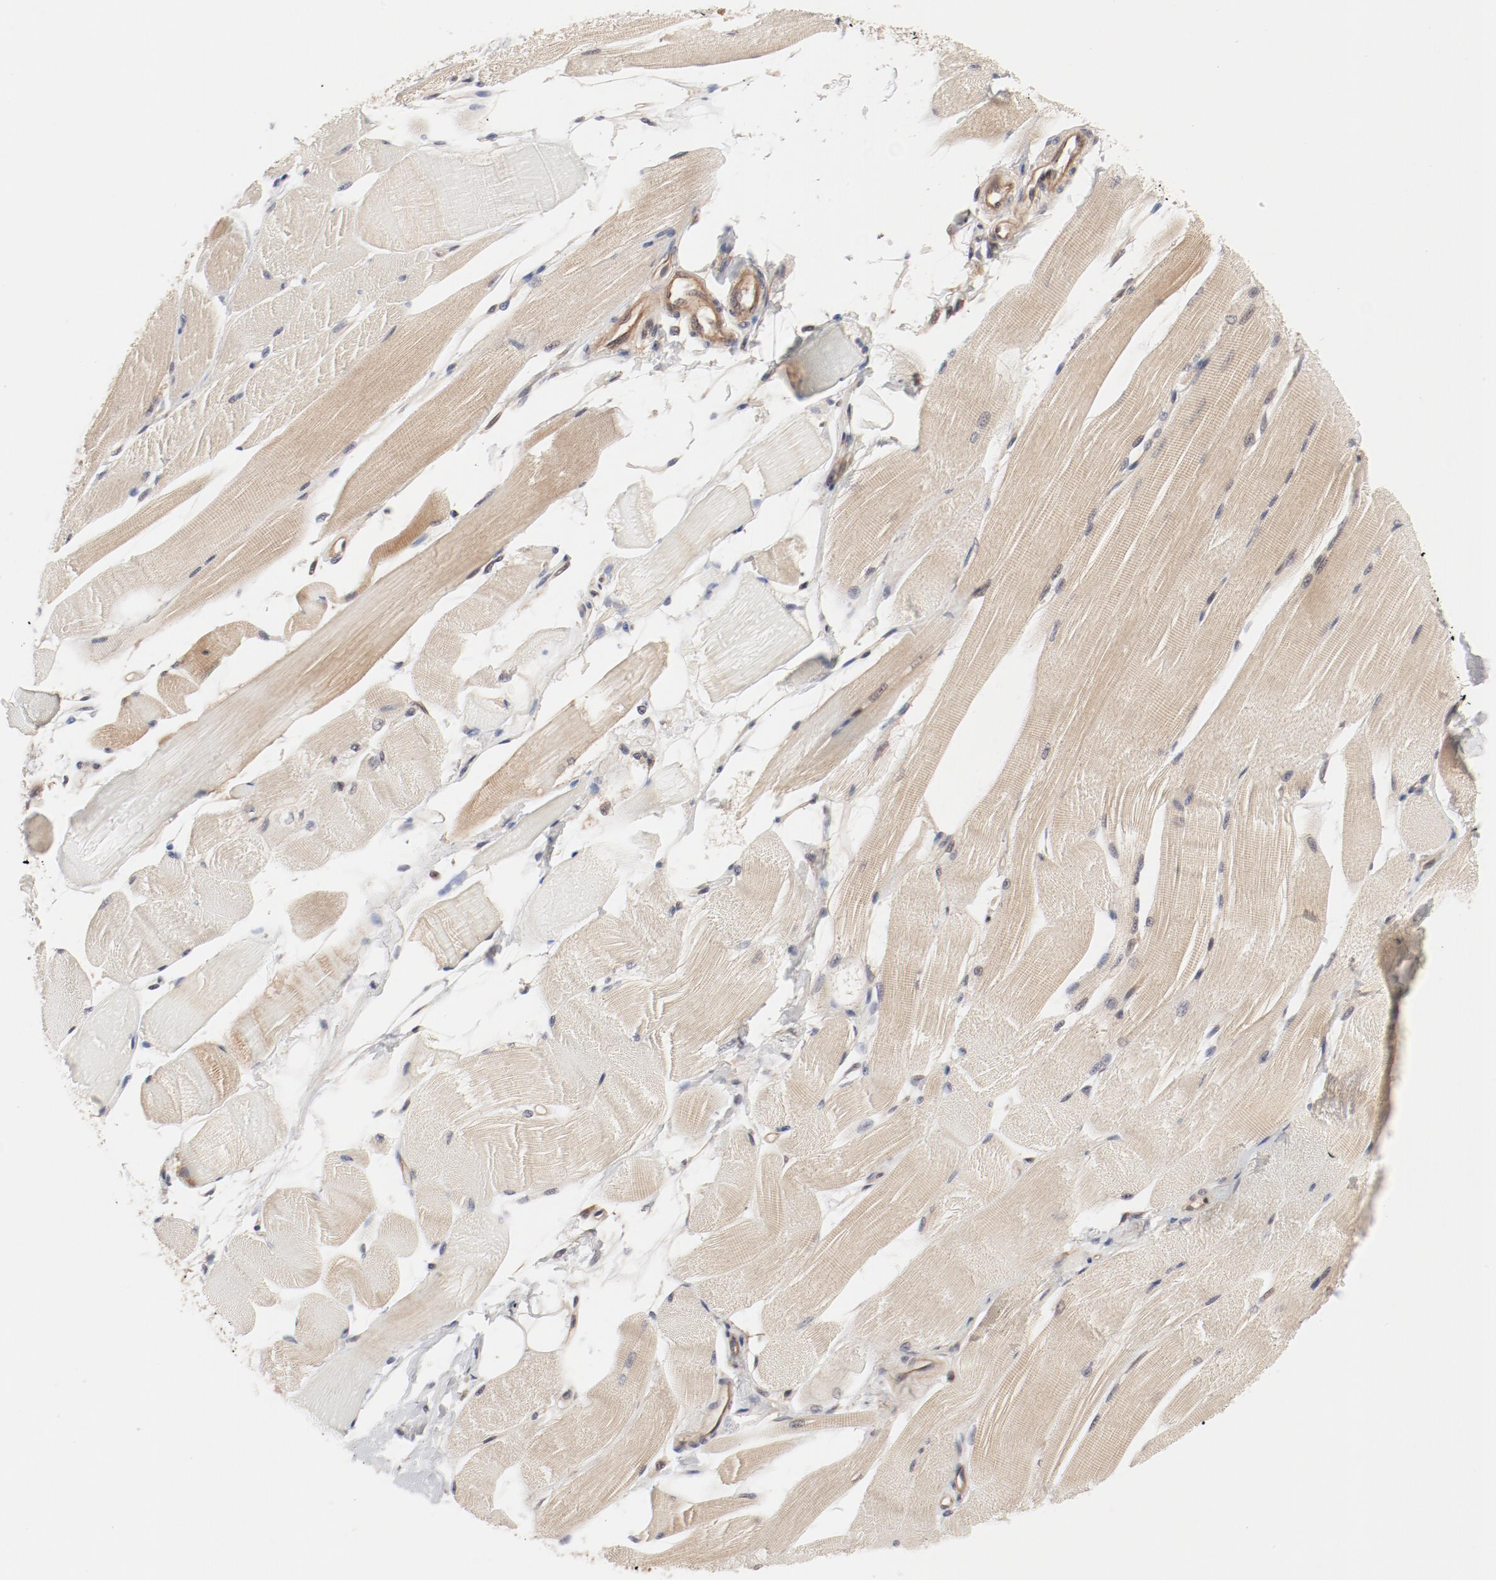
{"staining": {"intensity": "negative", "quantity": "none", "location": "none"}, "tissue": "skeletal muscle", "cell_type": "Myocytes", "image_type": "normal", "snomed": [{"axis": "morphology", "description": "Normal tissue, NOS"}, {"axis": "topography", "description": "Skeletal muscle"}, {"axis": "topography", "description": "Peripheral nerve tissue"}], "caption": "IHC photomicrograph of benign skeletal muscle: human skeletal muscle stained with DAB (3,3'-diaminobenzidine) shows no significant protein expression in myocytes. (DAB IHC visualized using brightfield microscopy, high magnification).", "gene": "PITPNM2", "patient": {"sex": "female", "age": 84}}